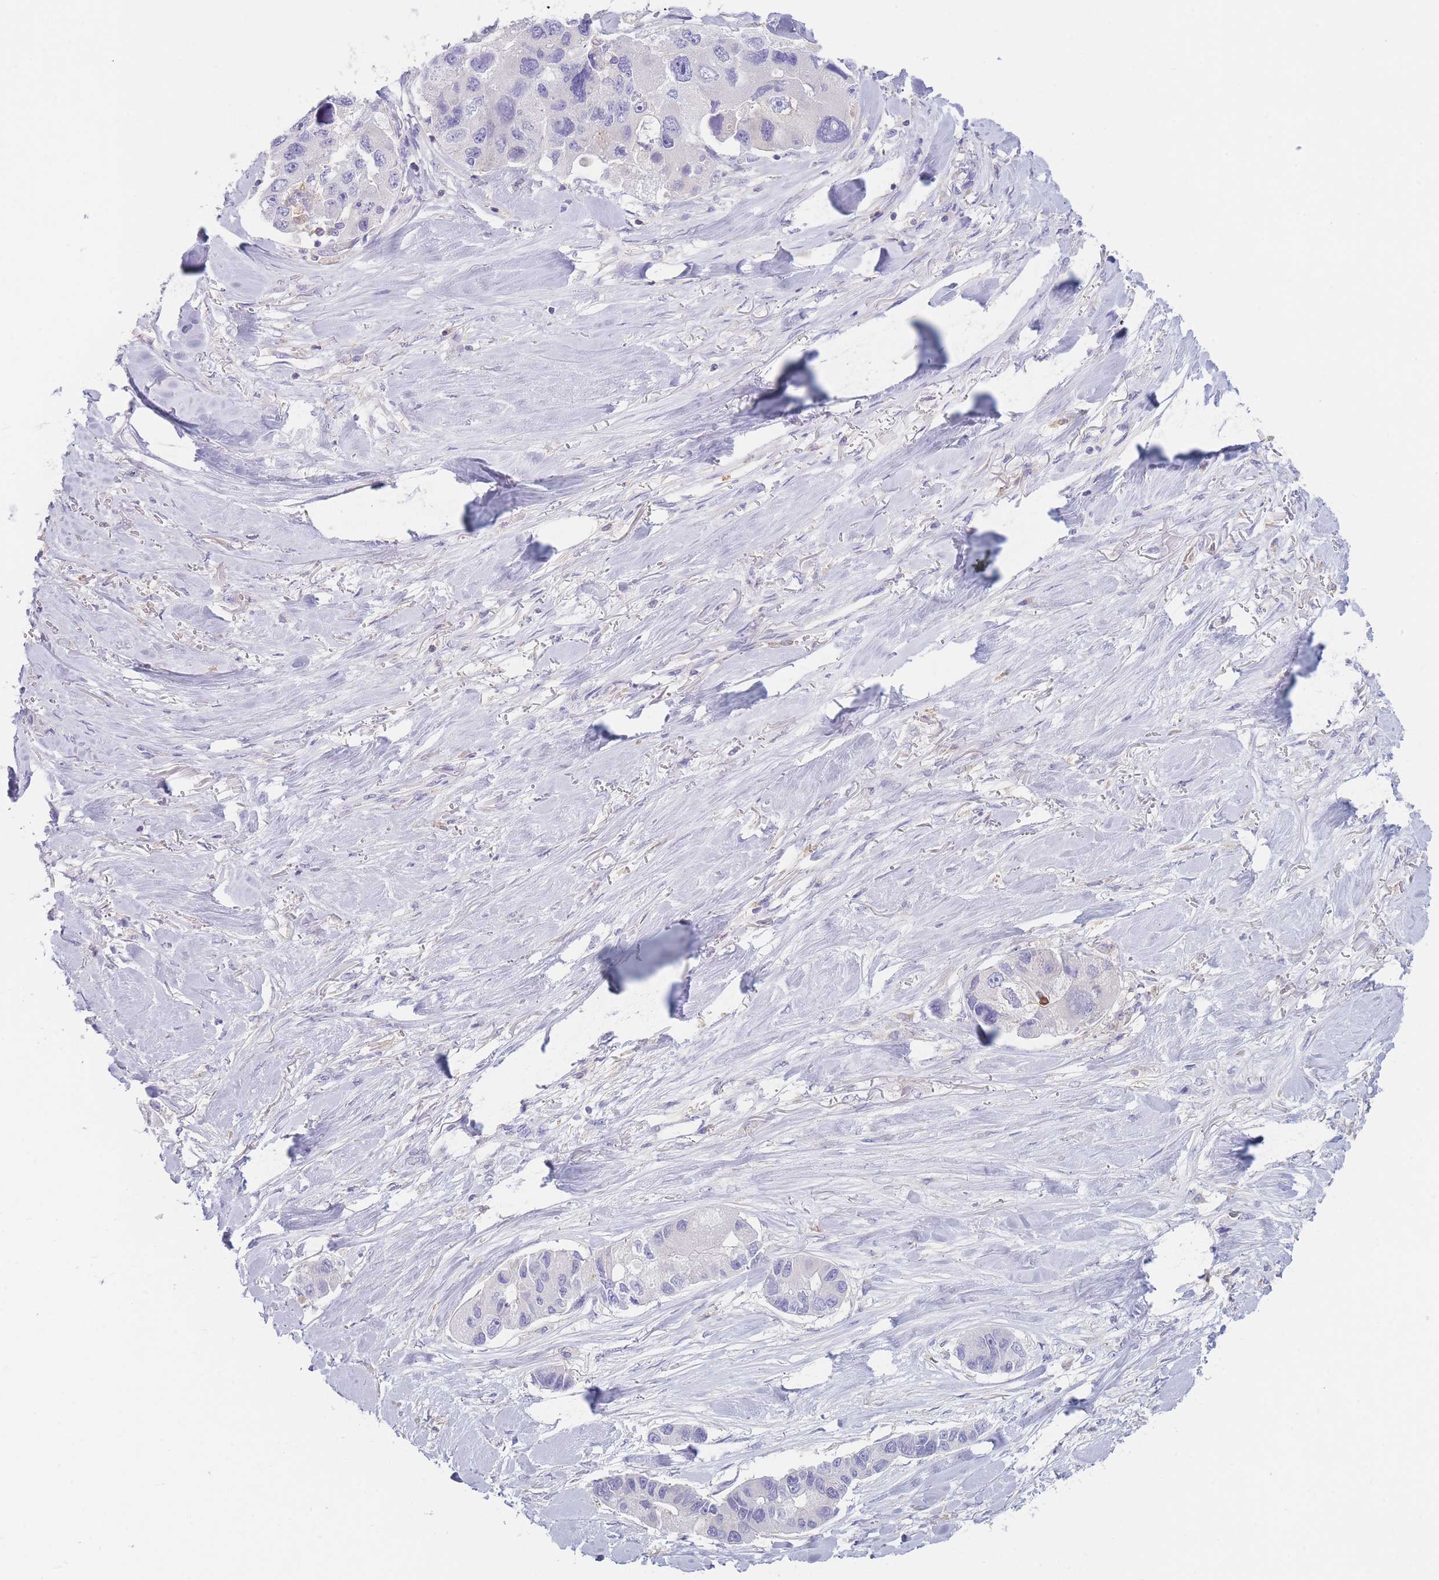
{"staining": {"intensity": "negative", "quantity": "none", "location": "none"}, "tissue": "lung cancer", "cell_type": "Tumor cells", "image_type": "cancer", "snomed": [{"axis": "morphology", "description": "Adenocarcinoma, NOS"}, {"axis": "topography", "description": "Lung"}], "caption": "Immunohistochemistry (IHC) photomicrograph of neoplastic tissue: human lung cancer (adenocarcinoma) stained with DAB reveals no significant protein staining in tumor cells.", "gene": "ST3GAL4", "patient": {"sex": "female", "age": 54}}